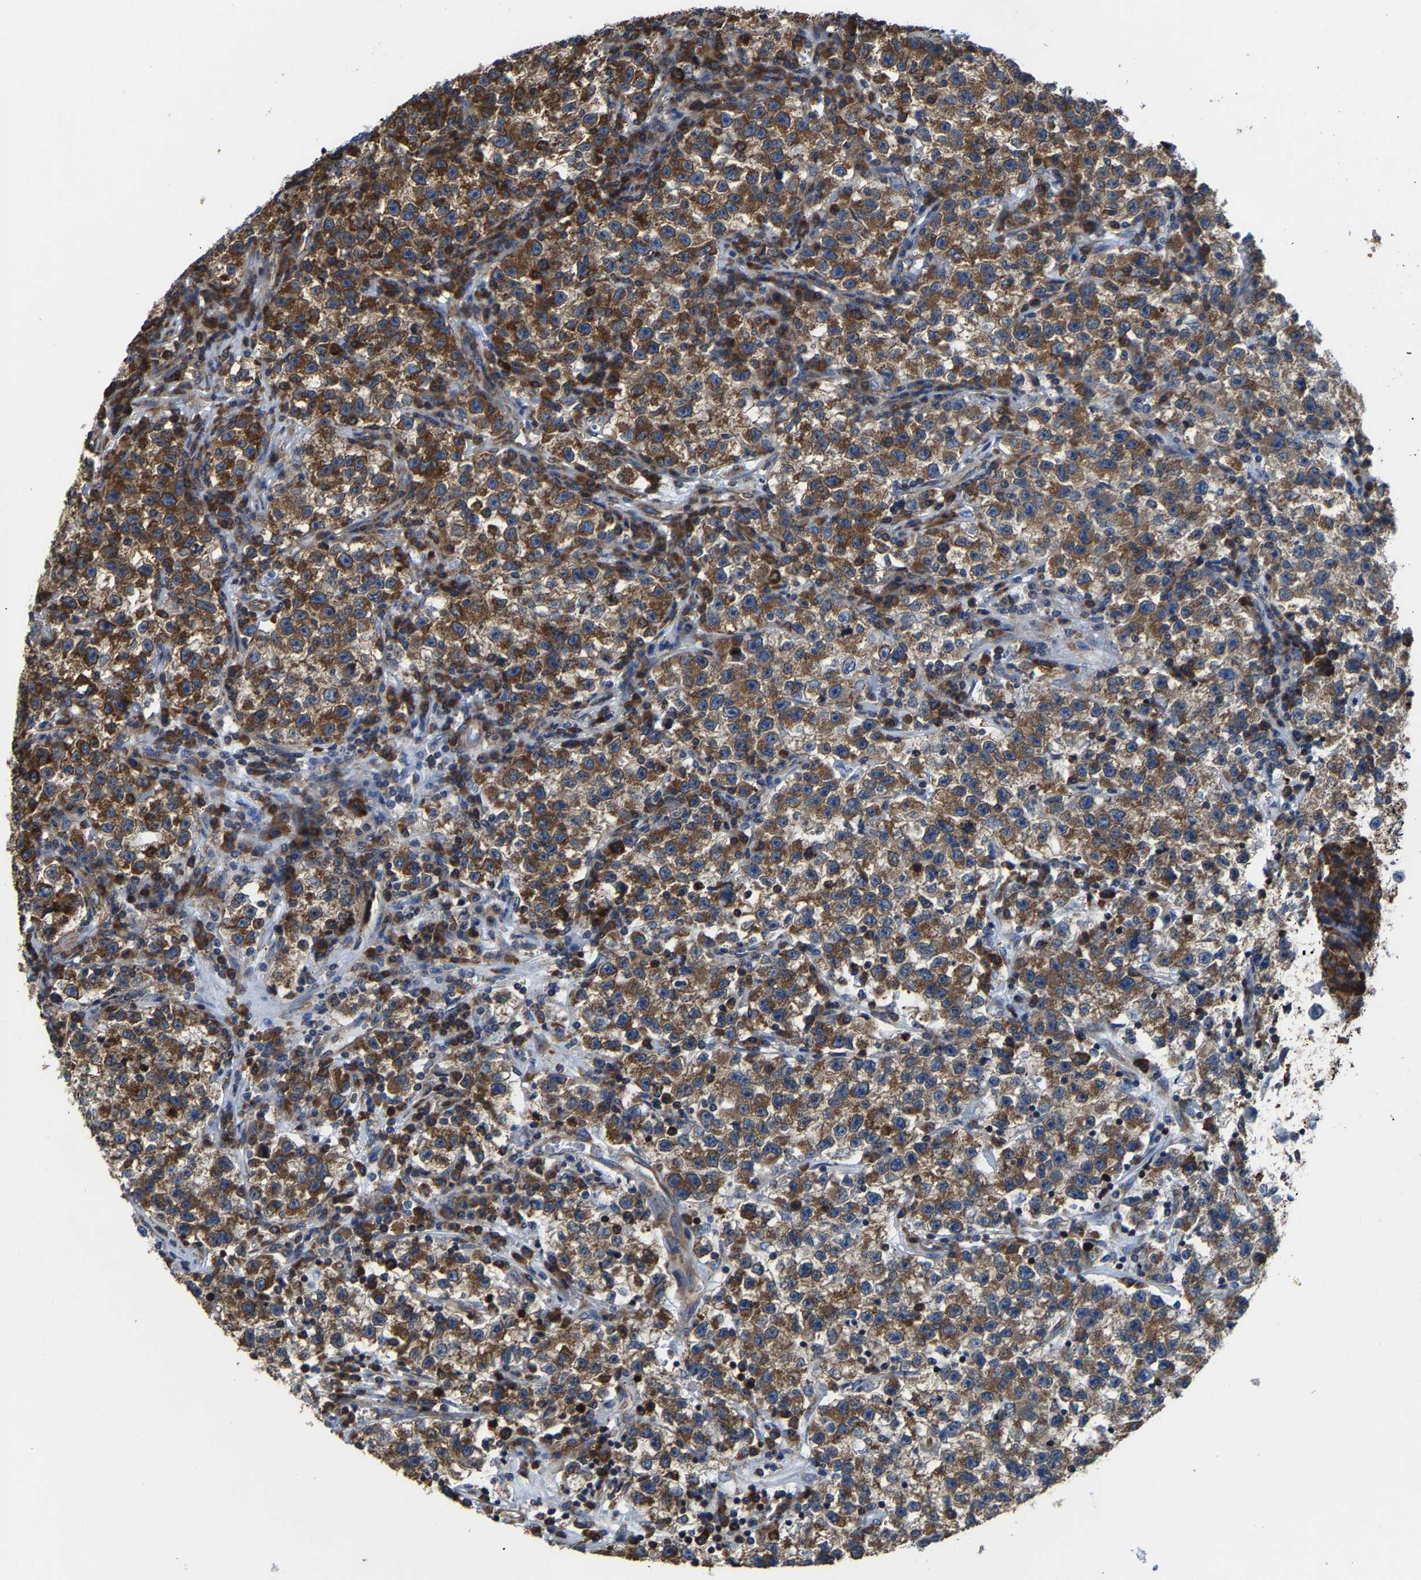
{"staining": {"intensity": "strong", "quantity": ">75%", "location": "cytoplasmic/membranous"}, "tissue": "testis cancer", "cell_type": "Tumor cells", "image_type": "cancer", "snomed": [{"axis": "morphology", "description": "Seminoma, NOS"}, {"axis": "topography", "description": "Testis"}], "caption": "Immunohistochemistry (IHC) (DAB (3,3'-diaminobenzidine)) staining of human testis cancer (seminoma) exhibits strong cytoplasmic/membranous protein staining in approximately >75% of tumor cells. The staining was performed using DAB (3,3'-diaminobenzidine), with brown indicating positive protein expression. Nuclei are stained blue with hematoxylin.", "gene": "G3BP2", "patient": {"sex": "male", "age": 22}}